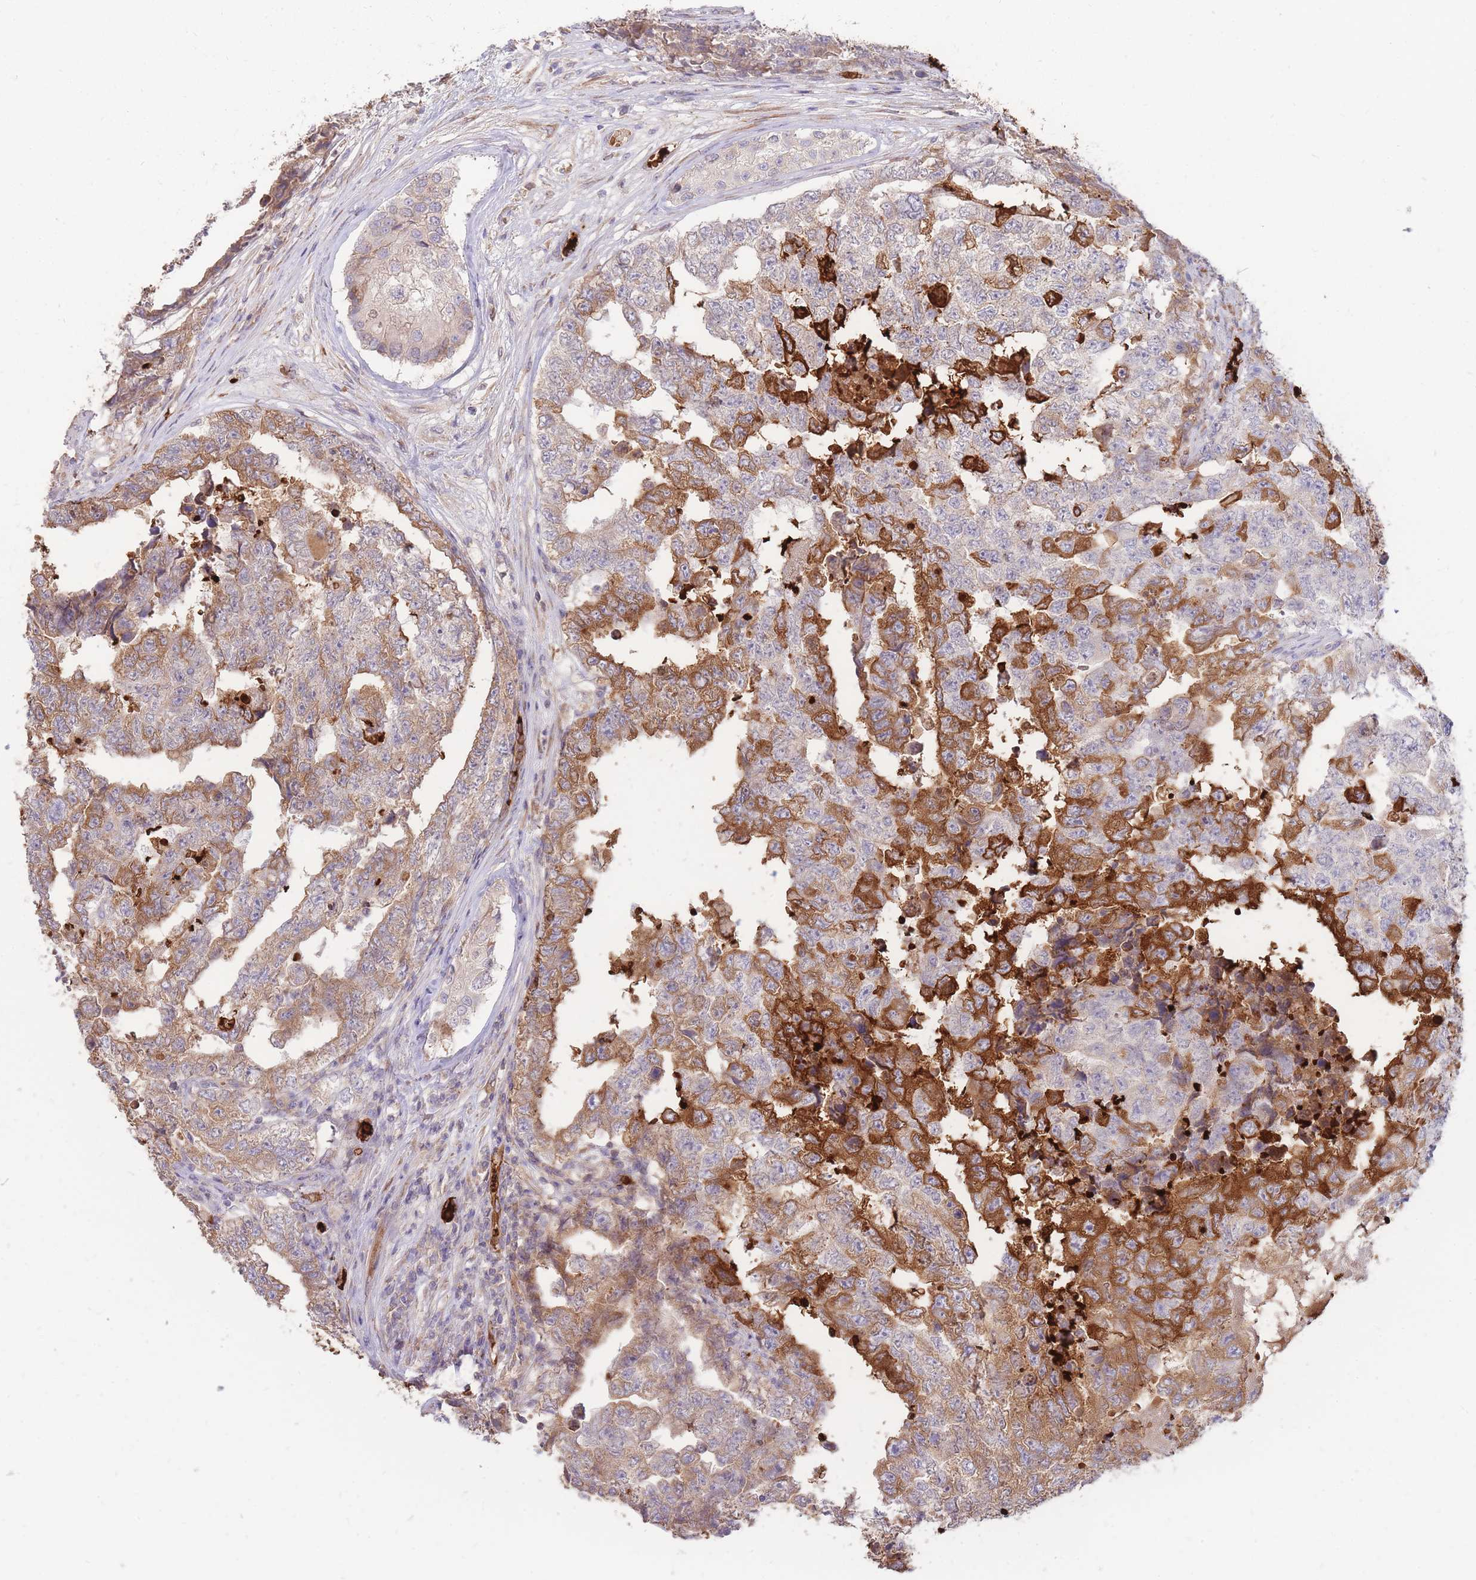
{"staining": {"intensity": "moderate", "quantity": "25%-75%", "location": "cytoplasmic/membranous"}, "tissue": "testis cancer", "cell_type": "Tumor cells", "image_type": "cancer", "snomed": [{"axis": "morphology", "description": "Carcinoma, Embryonal, NOS"}, {"axis": "topography", "description": "Testis"}], "caption": "DAB immunohistochemical staining of human embryonal carcinoma (testis) shows moderate cytoplasmic/membranous protein positivity in approximately 25%-75% of tumor cells.", "gene": "ATP10D", "patient": {"sex": "male", "age": 25}}